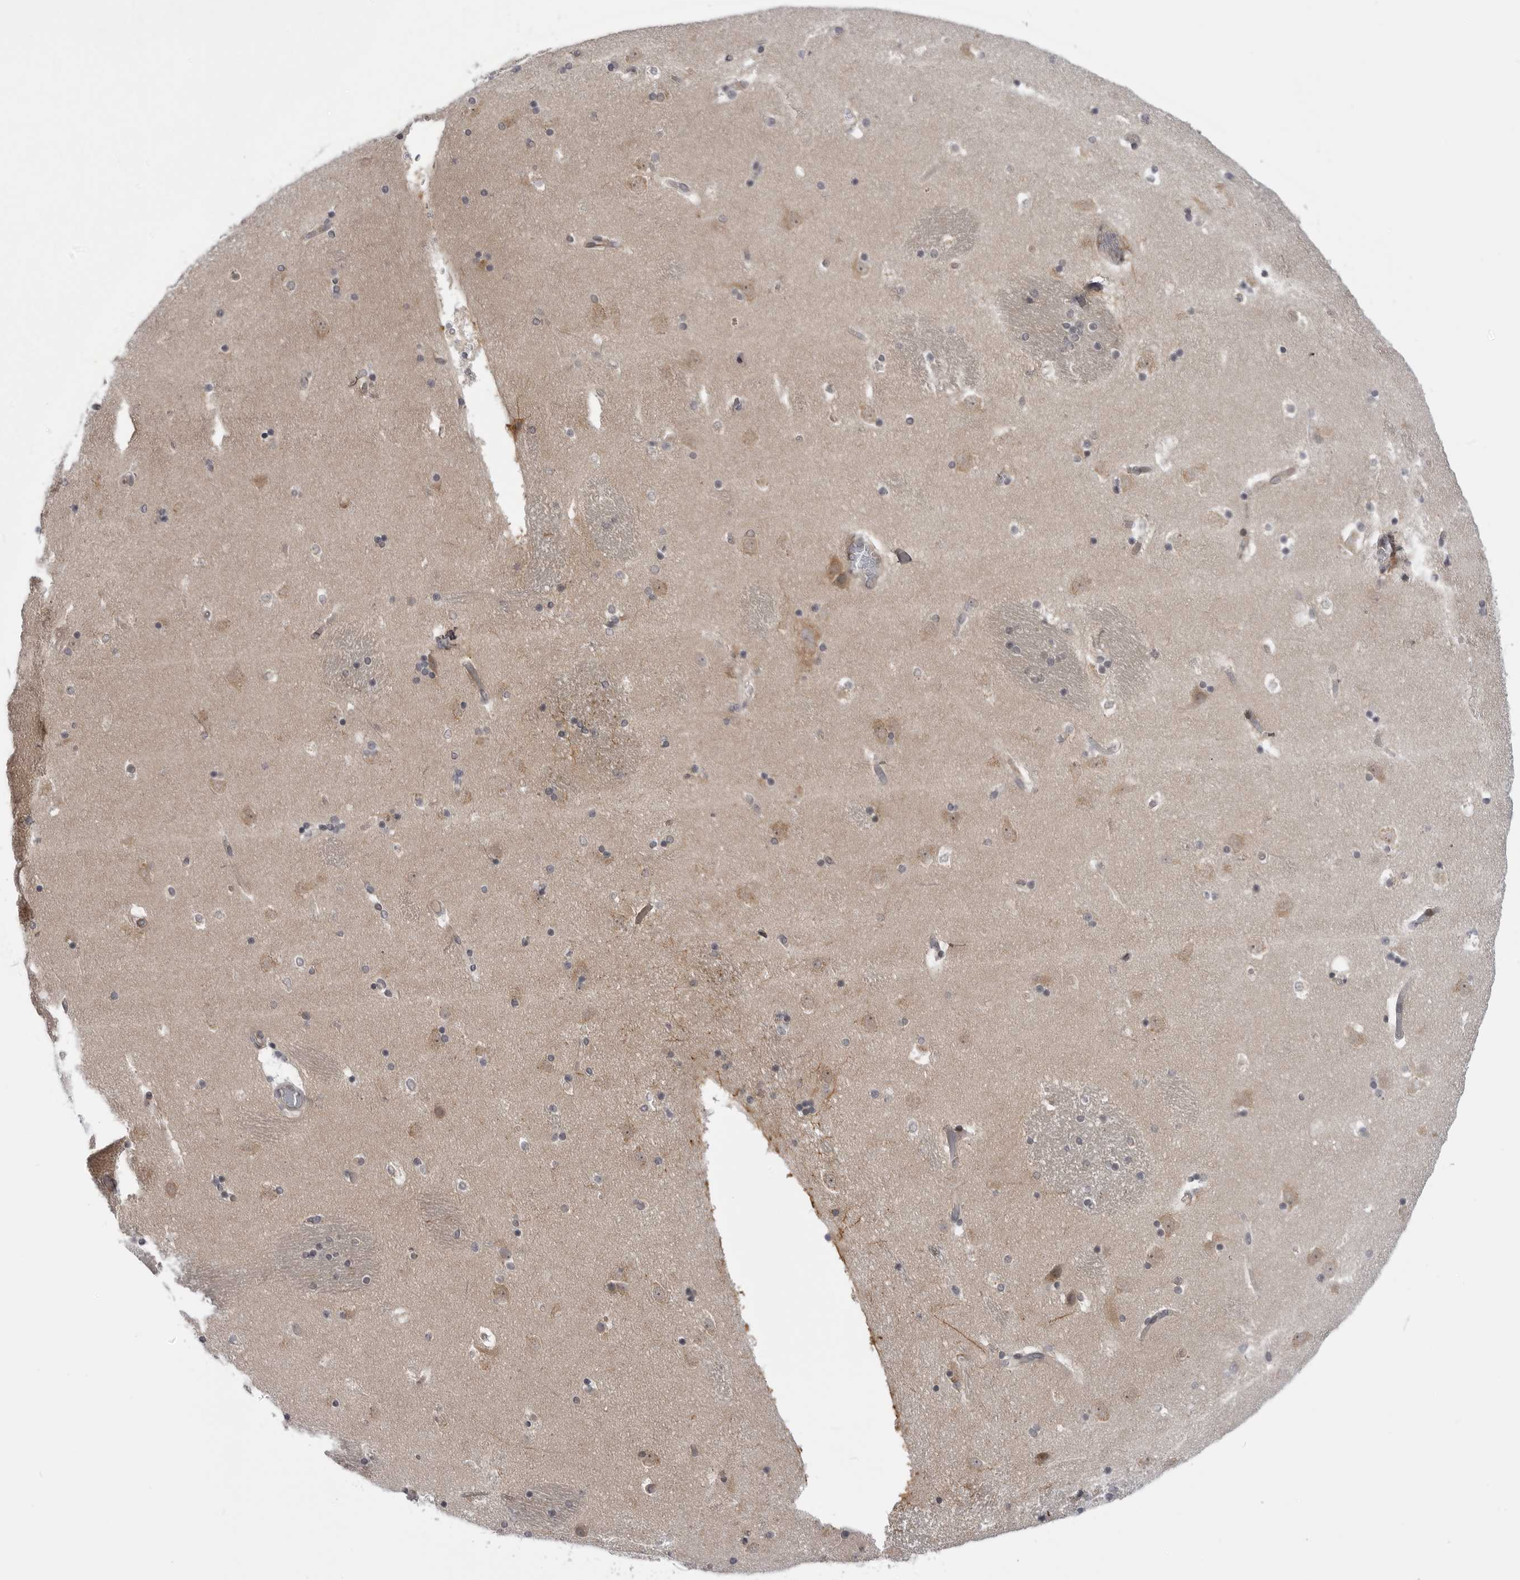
{"staining": {"intensity": "weak", "quantity": "<25%", "location": "cytoplasmic/membranous"}, "tissue": "caudate", "cell_type": "Glial cells", "image_type": "normal", "snomed": [{"axis": "morphology", "description": "Normal tissue, NOS"}, {"axis": "topography", "description": "Lateral ventricle wall"}], "caption": "Unremarkable caudate was stained to show a protein in brown. There is no significant staining in glial cells. Brightfield microscopy of immunohistochemistry stained with DAB (brown) and hematoxylin (blue), captured at high magnification.", "gene": "LRRC45", "patient": {"sex": "male", "age": 45}}